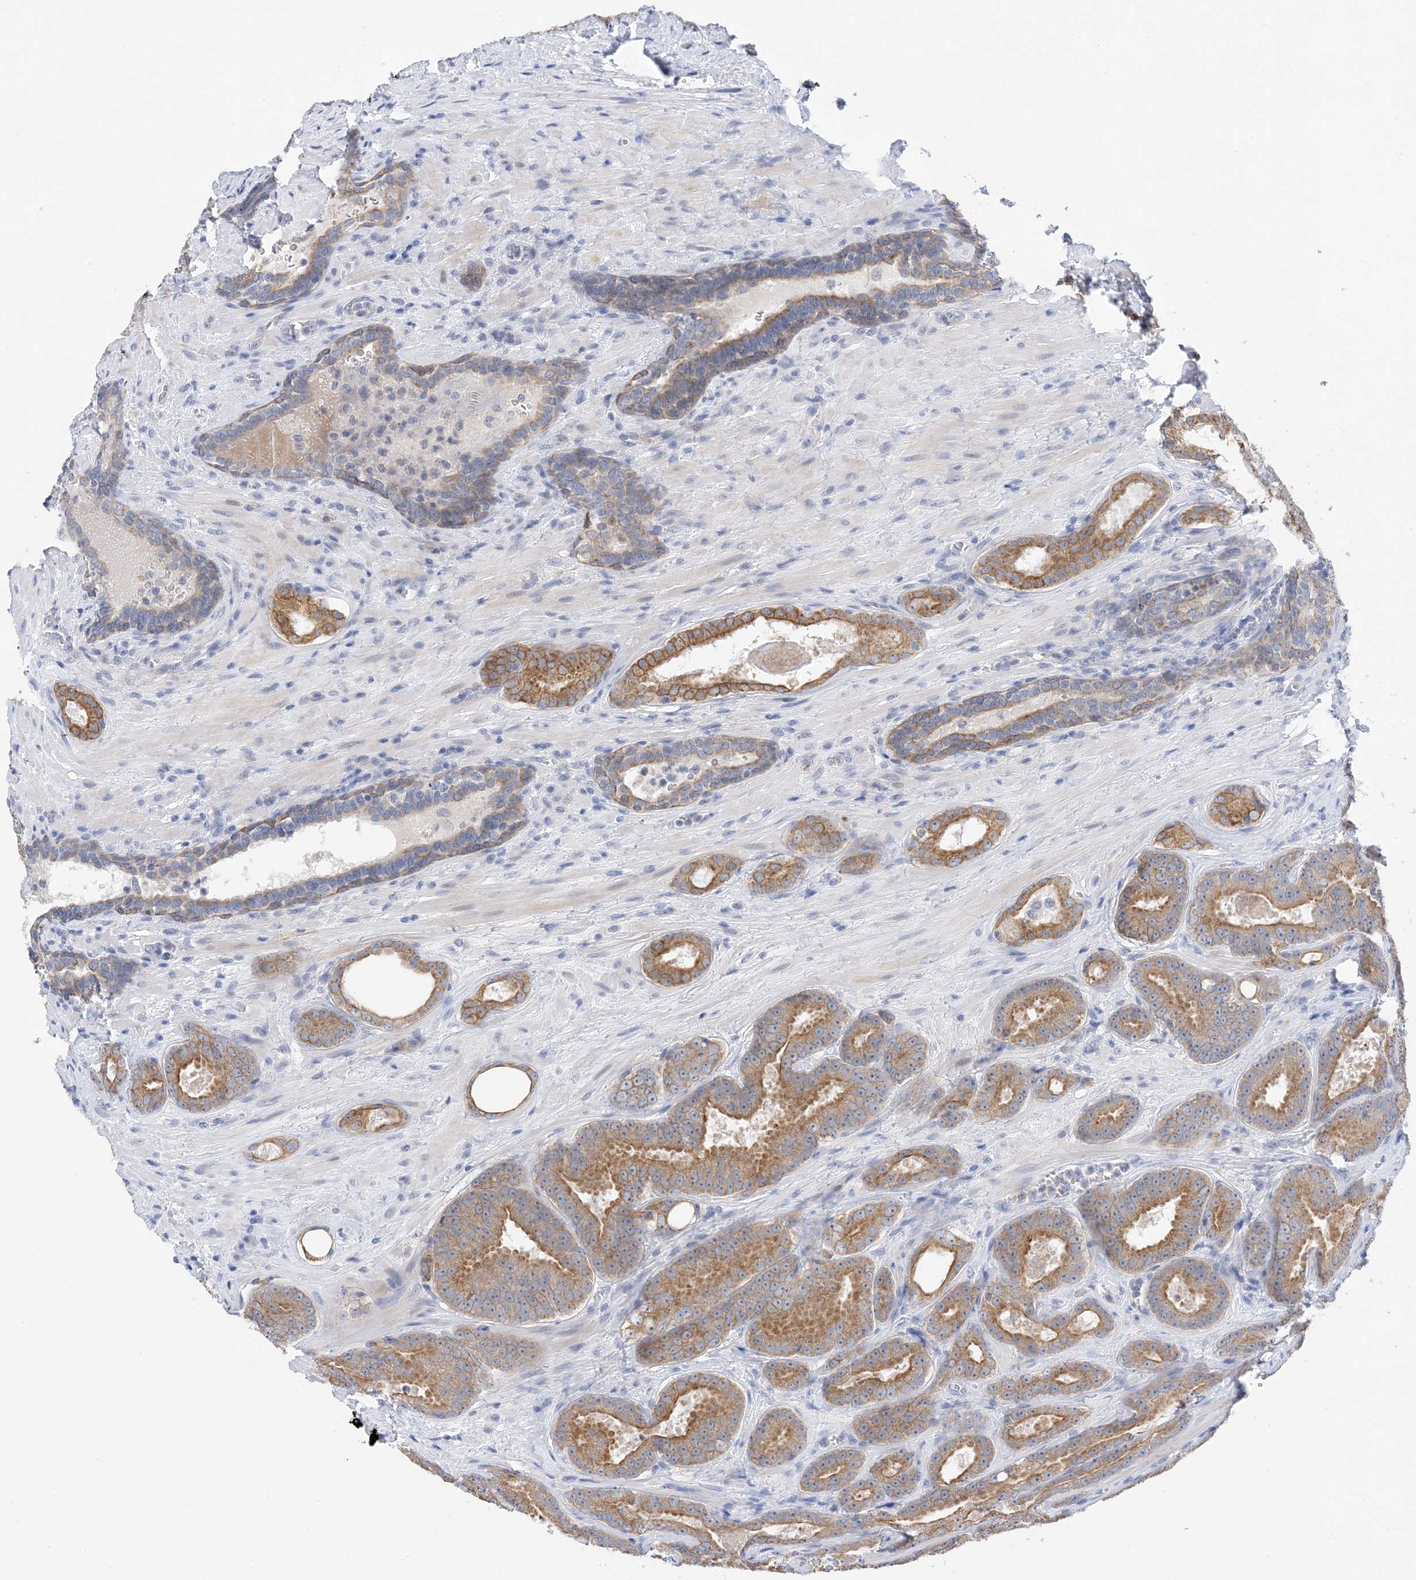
{"staining": {"intensity": "moderate", "quantity": ">75%", "location": "cytoplasmic/membranous"}, "tissue": "prostate cancer", "cell_type": "Tumor cells", "image_type": "cancer", "snomed": [{"axis": "morphology", "description": "Adenocarcinoma, High grade"}, {"axis": "topography", "description": "Prostate"}], "caption": "A histopathology image of adenocarcinoma (high-grade) (prostate) stained for a protein exhibits moderate cytoplasmic/membranous brown staining in tumor cells. (Brightfield microscopy of DAB IHC at high magnification).", "gene": "PLK4", "patient": {"sex": "male", "age": 66}}